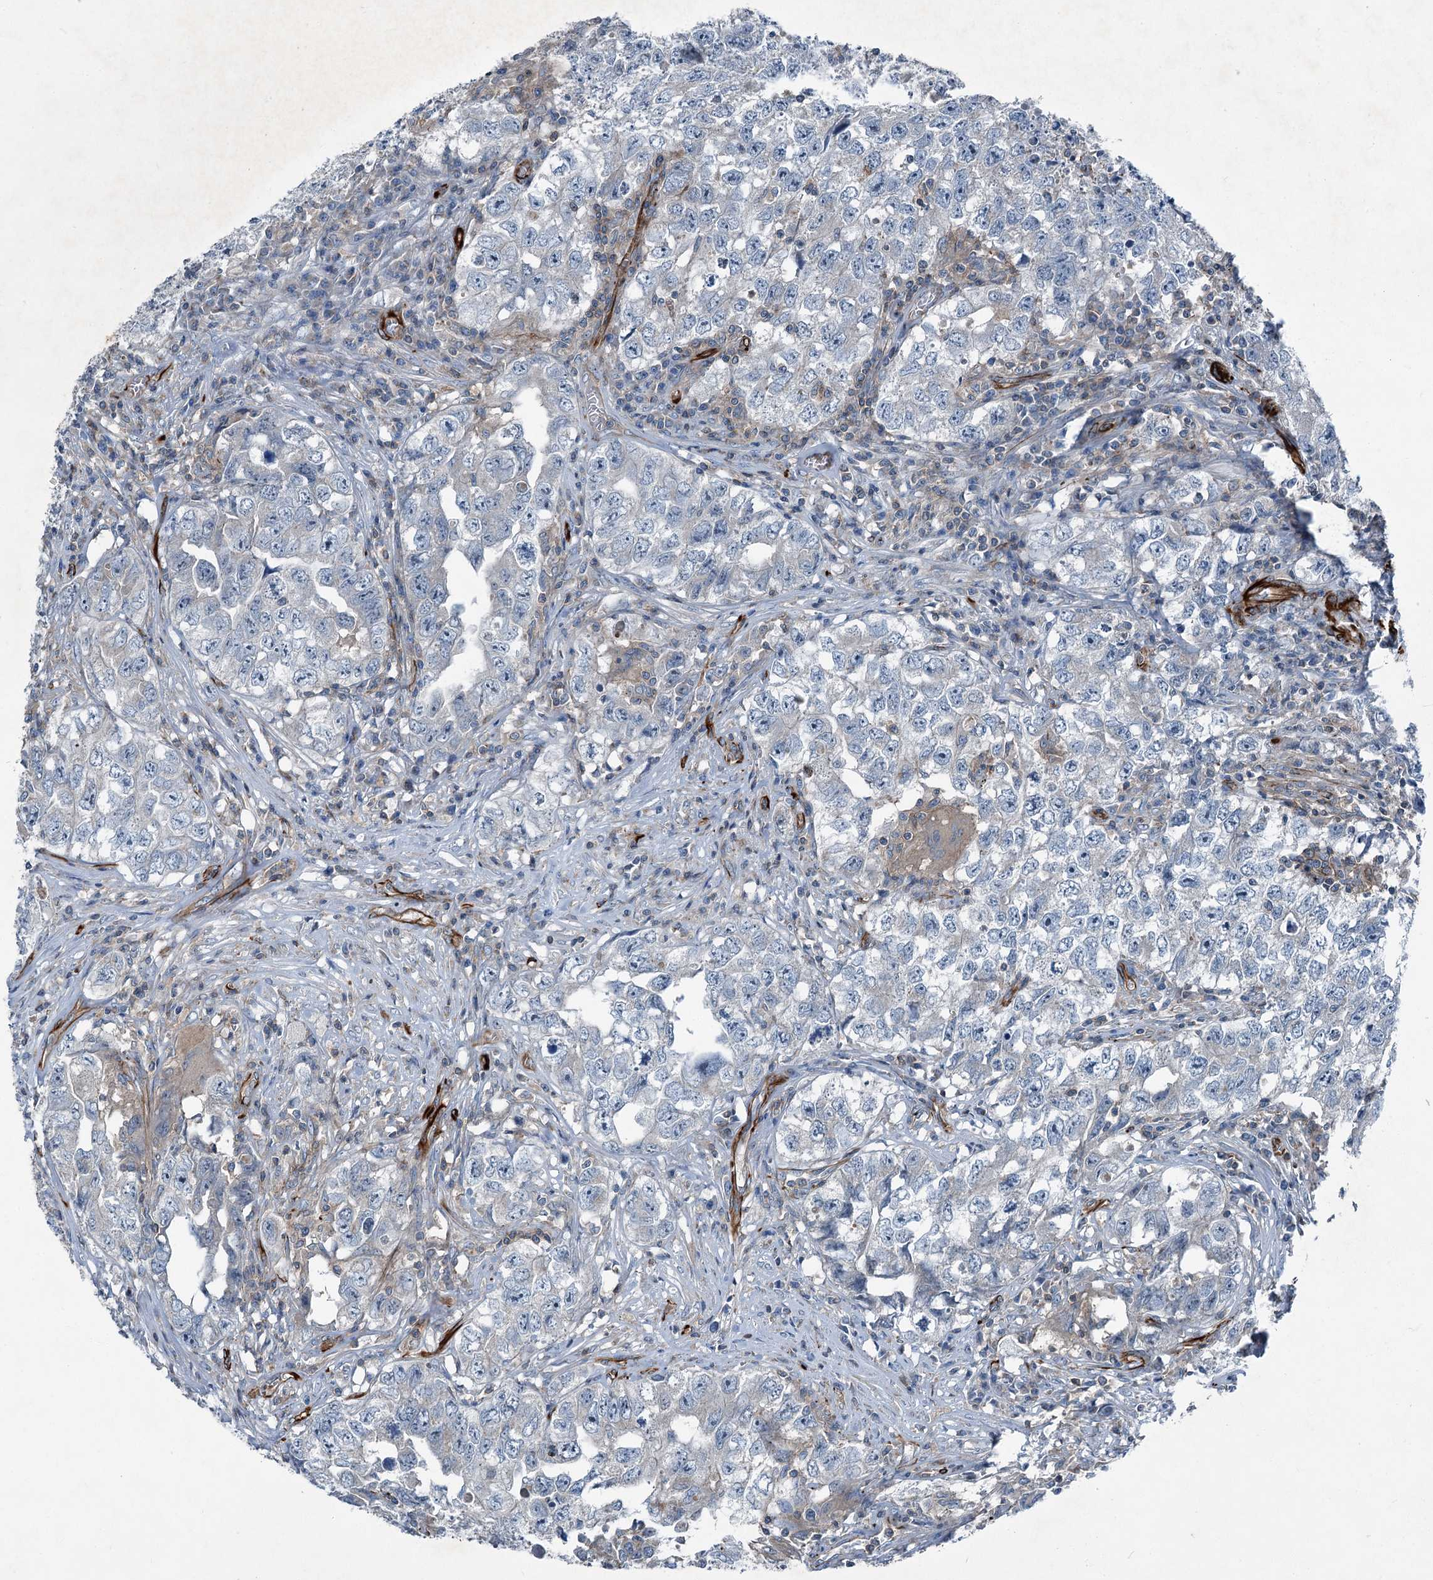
{"staining": {"intensity": "negative", "quantity": "none", "location": "none"}, "tissue": "testis cancer", "cell_type": "Tumor cells", "image_type": "cancer", "snomed": [{"axis": "morphology", "description": "Seminoma, NOS"}, {"axis": "morphology", "description": "Carcinoma, Embryonal, NOS"}, {"axis": "topography", "description": "Testis"}], "caption": "This is an immunohistochemistry image of seminoma (testis). There is no staining in tumor cells.", "gene": "AXL", "patient": {"sex": "male", "age": 43}}